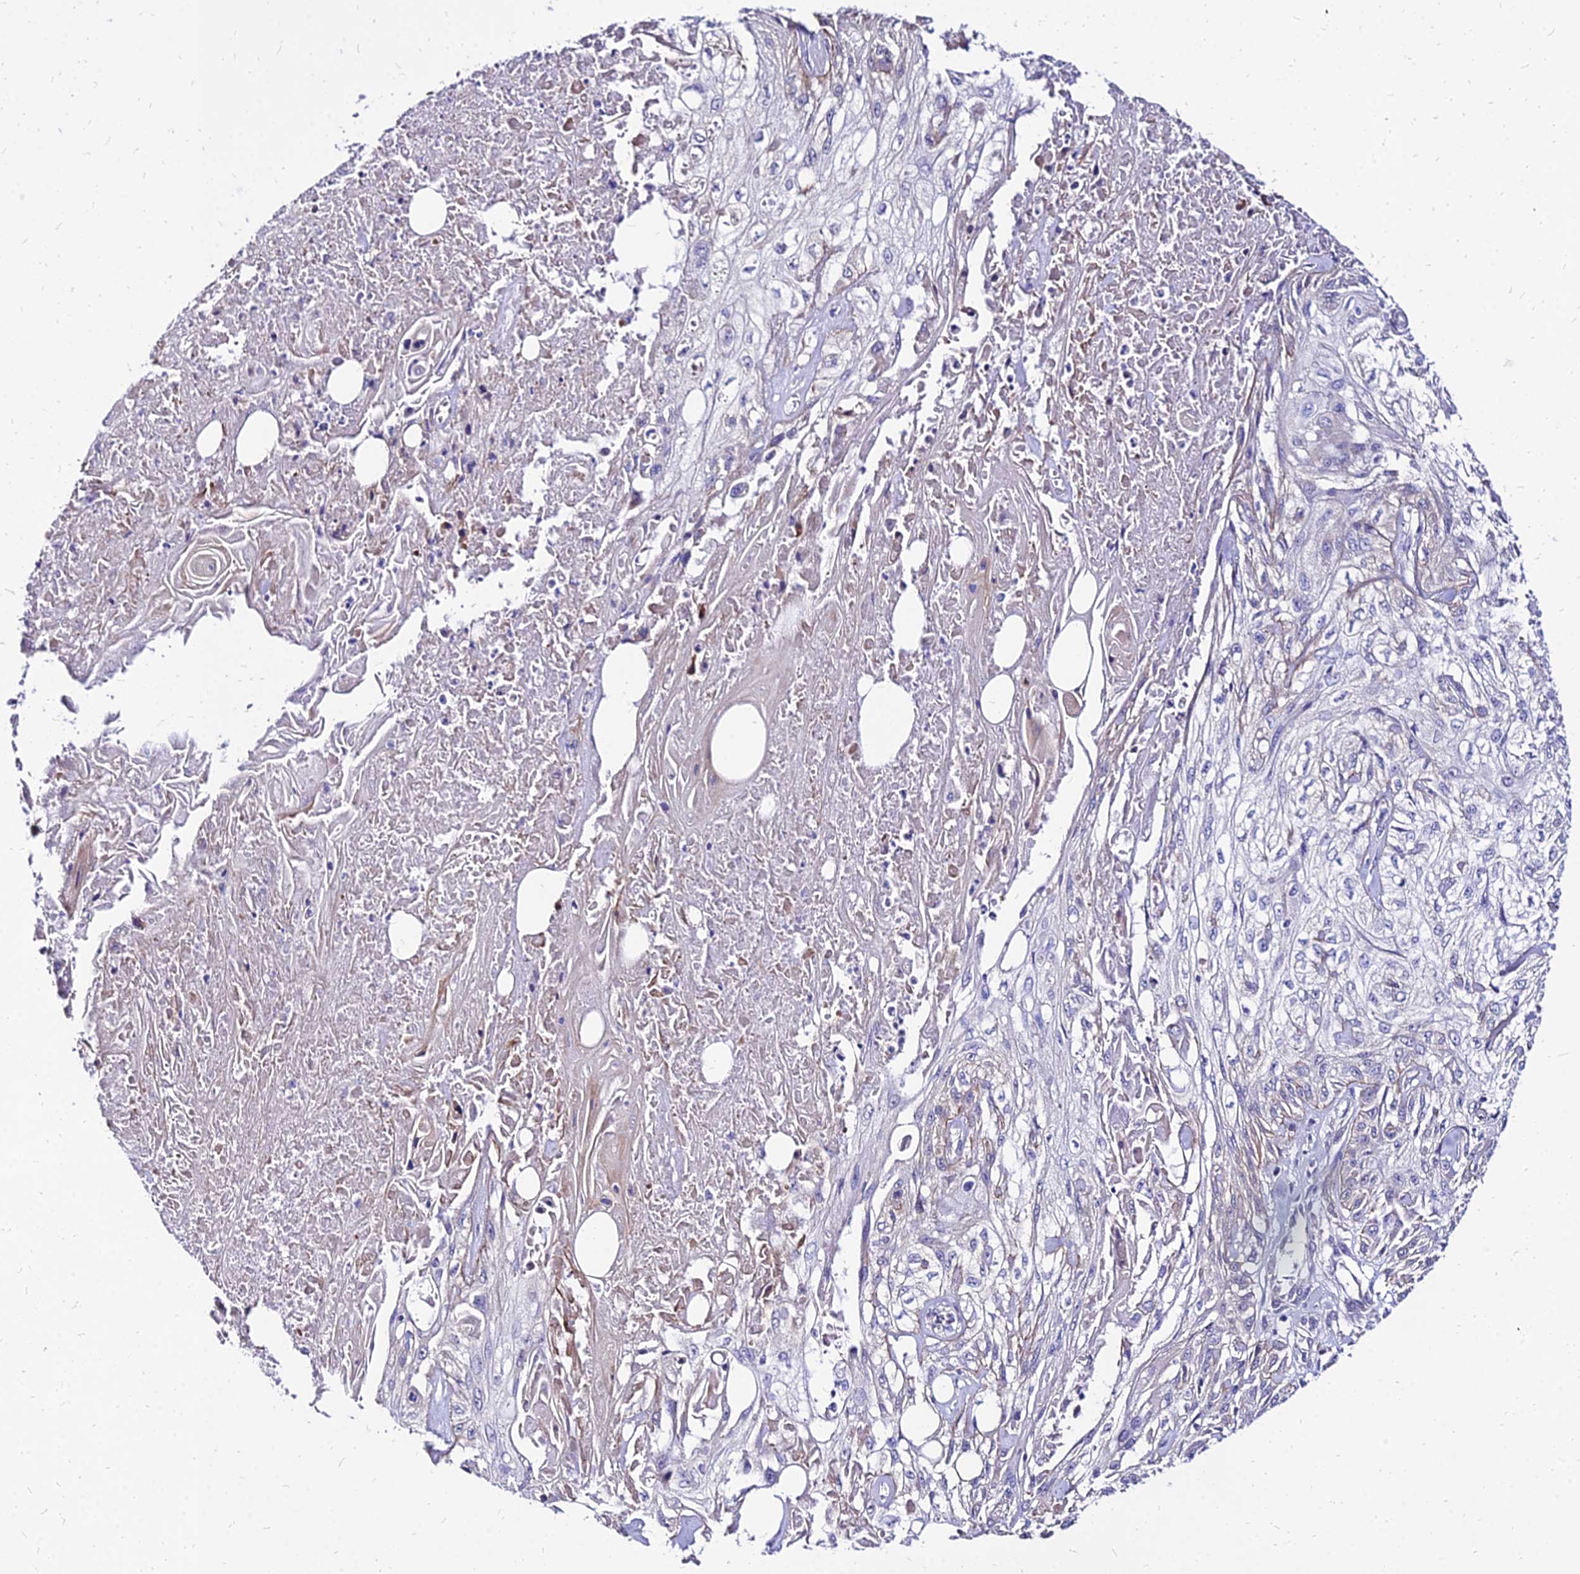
{"staining": {"intensity": "negative", "quantity": "none", "location": "none"}, "tissue": "skin cancer", "cell_type": "Tumor cells", "image_type": "cancer", "snomed": [{"axis": "morphology", "description": "Squamous cell carcinoma, NOS"}, {"axis": "morphology", "description": "Squamous cell carcinoma, metastatic, NOS"}, {"axis": "topography", "description": "Skin"}, {"axis": "topography", "description": "Lymph node"}], "caption": "Metastatic squamous cell carcinoma (skin) stained for a protein using IHC displays no staining tumor cells.", "gene": "YEATS2", "patient": {"sex": "male", "age": 75}}